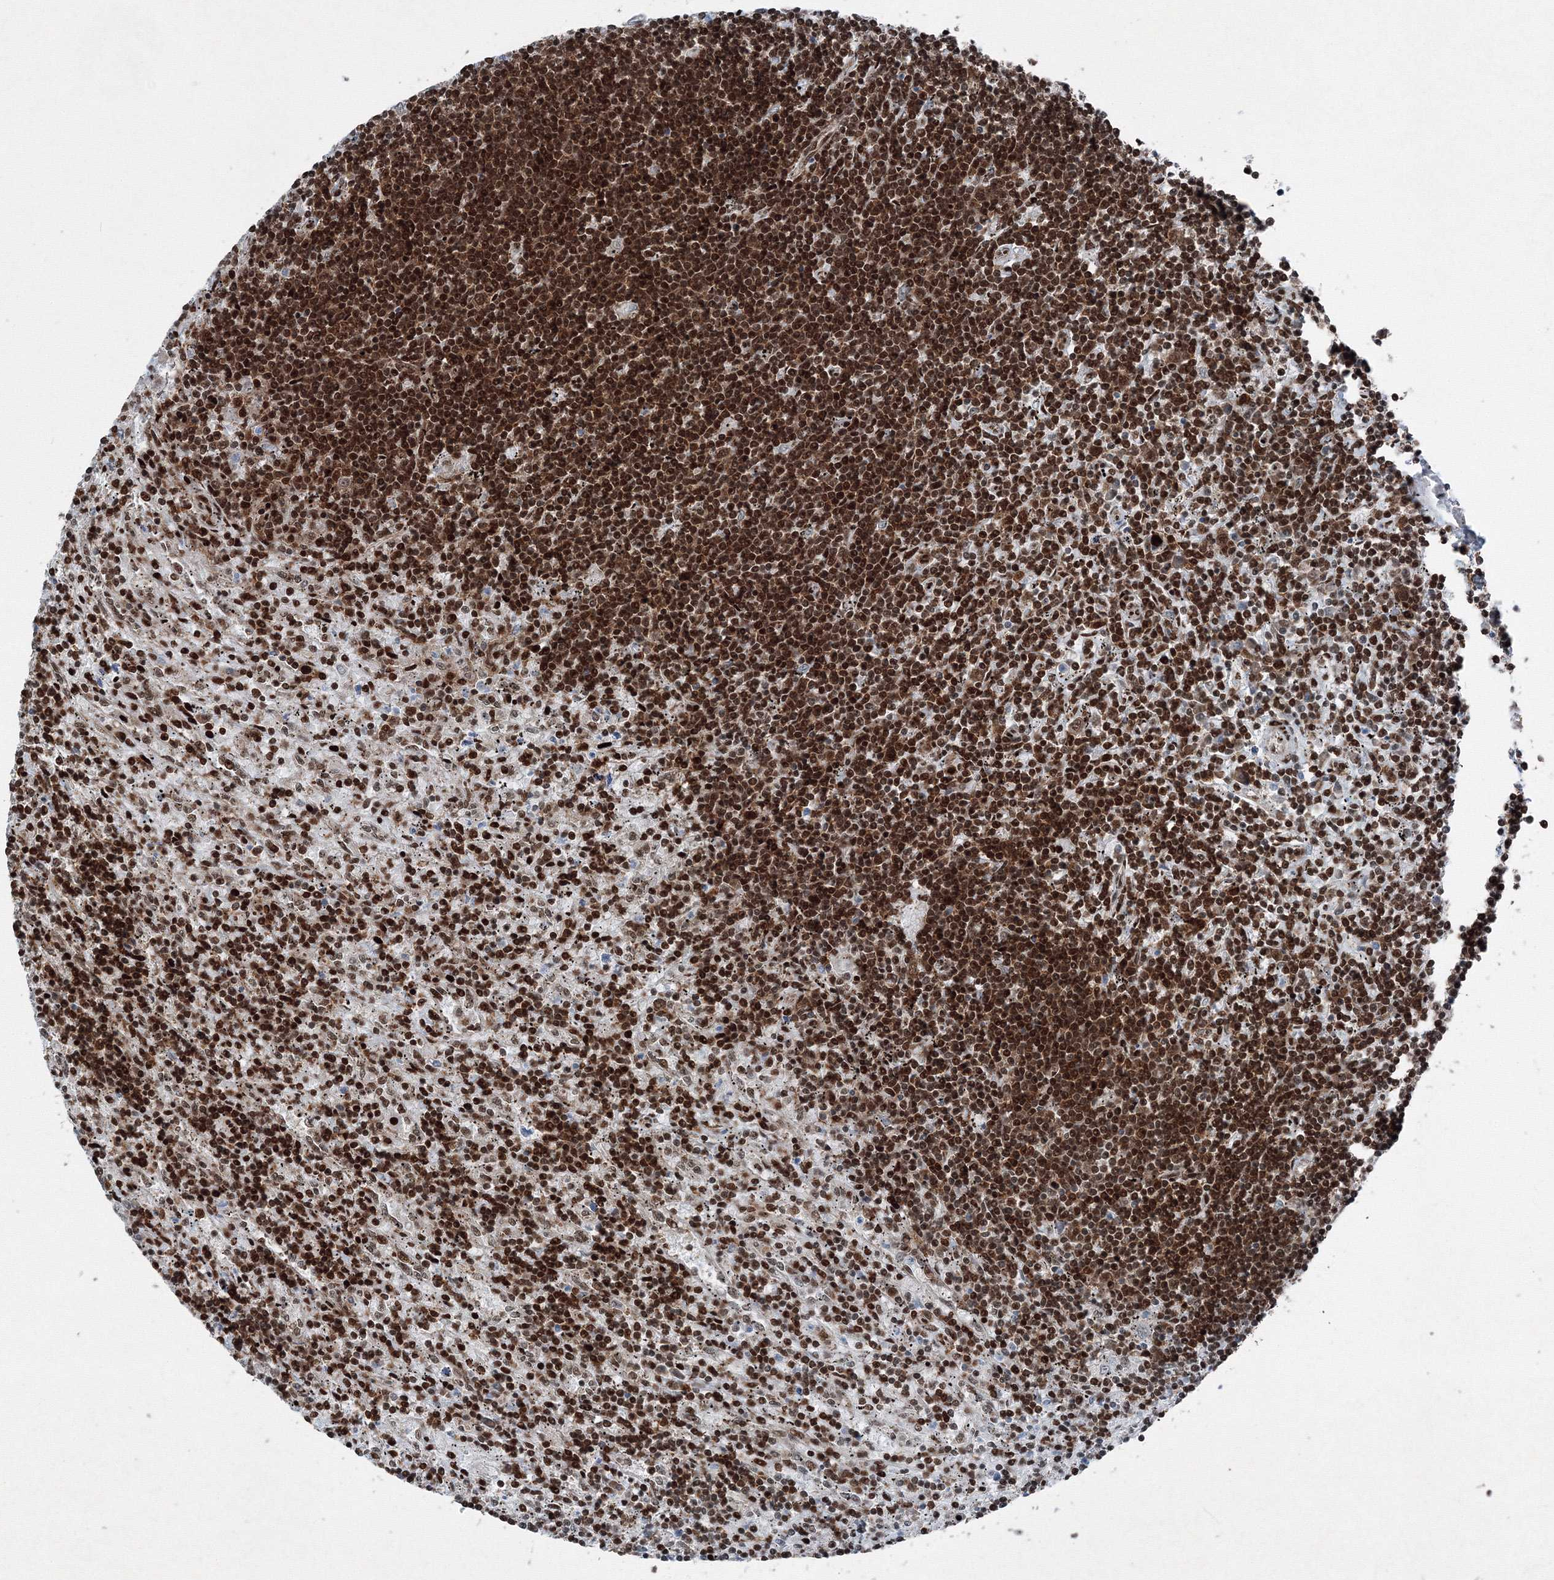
{"staining": {"intensity": "strong", "quantity": ">75%", "location": "nuclear"}, "tissue": "lymphoma", "cell_type": "Tumor cells", "image_type": "cancer", "snomed": [{"axis": "morphology", "description": "Malignant lymphoma, non-Hodgkin's type, Low grade"}, {"axis": "topography", "description": "Spleen"}], "caption": "Human lymphoma stained with a protein marker displays strong staining in tumor cells.", "gene": "SNRPC", "patient": {"sex": "male", "age": 76}}